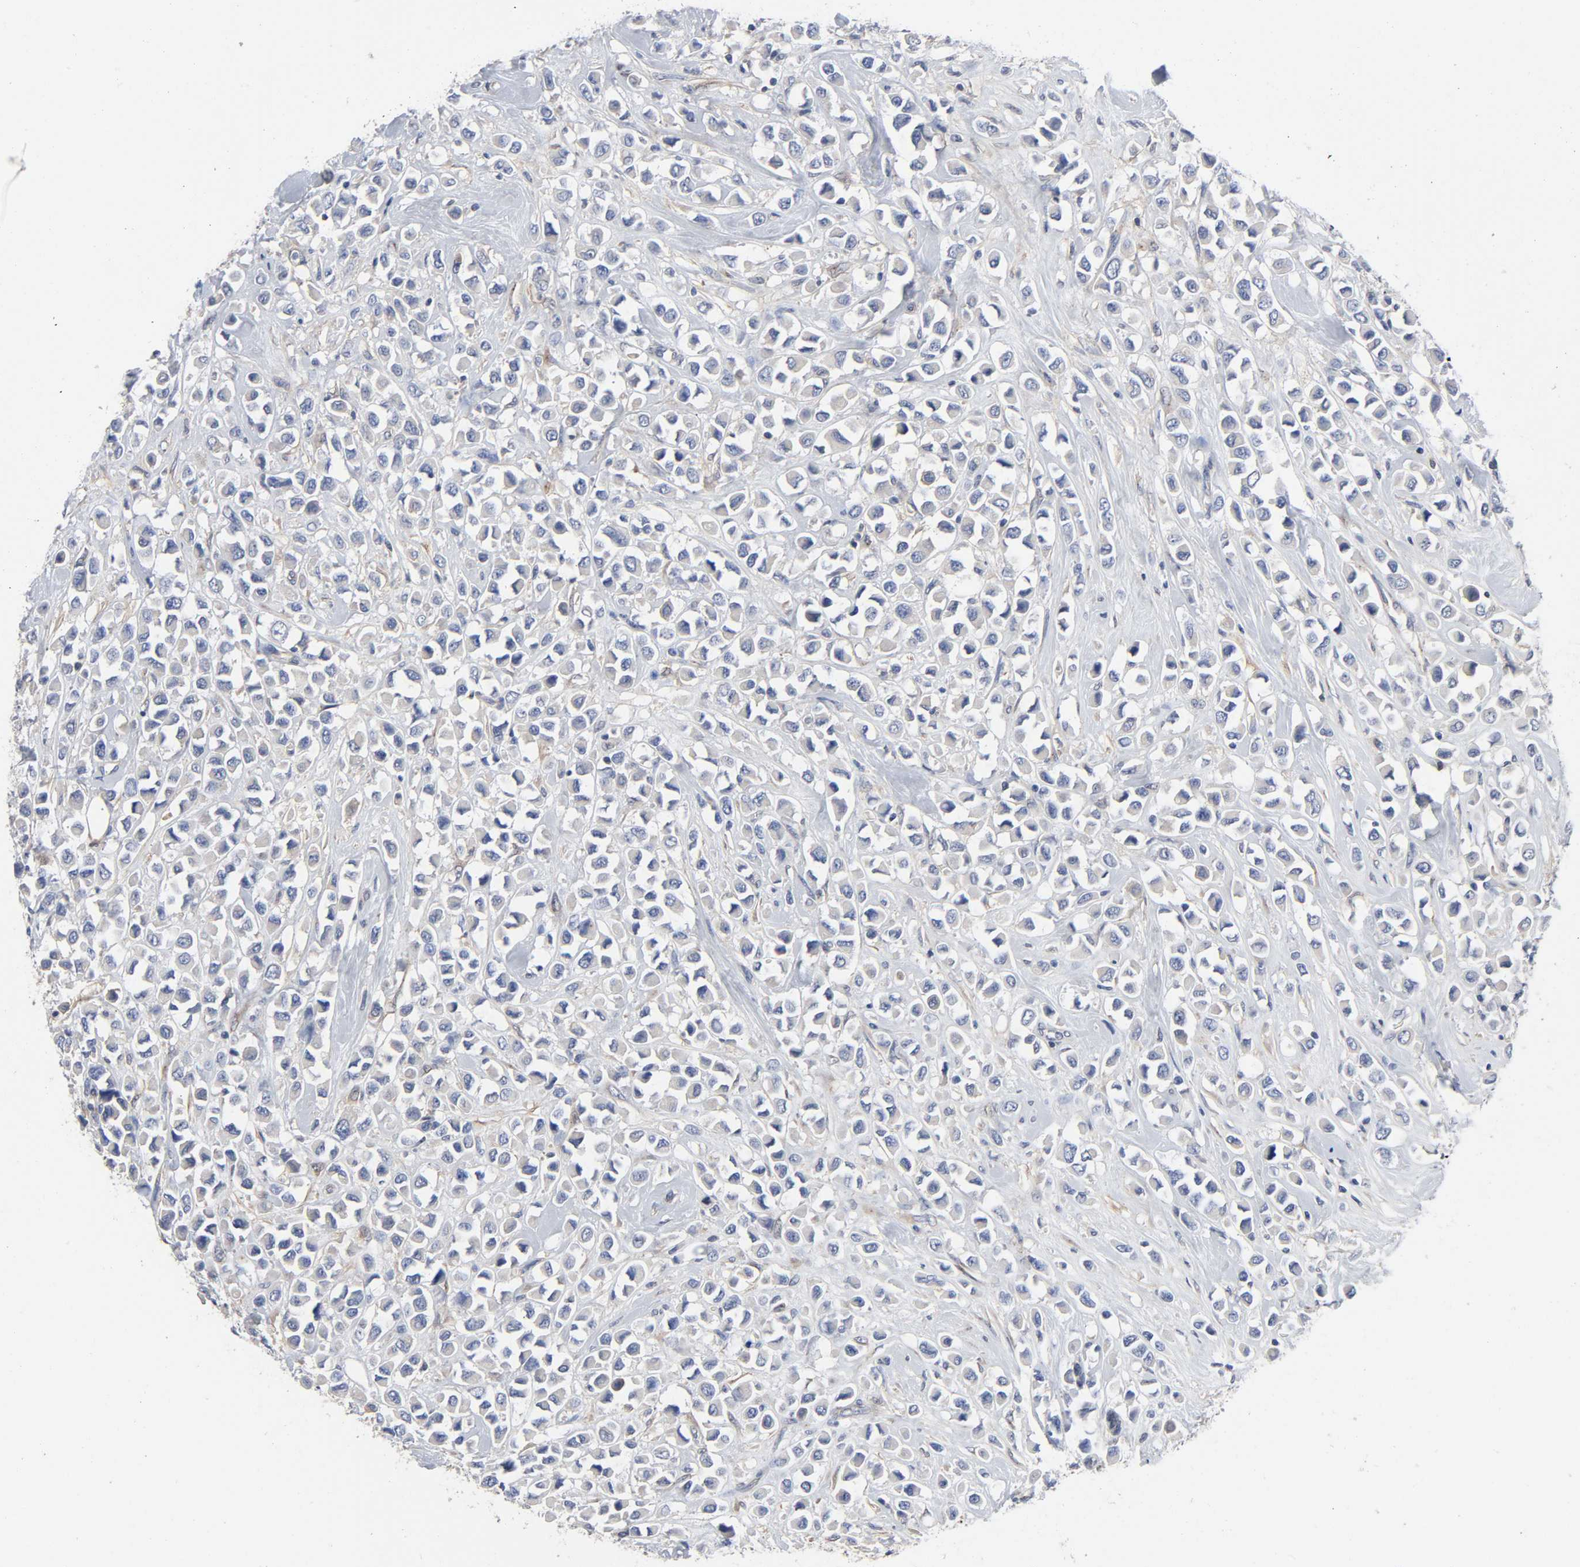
{"staining": {"intensity": "negative", "quantity": "none", "location": "none"}, "tissue": "breast cancer", "cell_type": "Tumor cells", "image_type": "cancer", "snomed": [{"axis": "morphology", "description": "Duct carcinoma"}, {"axis": "topography", "description": "Breast"}], "caption": "An IHC histopathology image of breast infiltrating ductal carcinoma is shown. There is no staining in tumor cells of breast infiltrating ductal carcinoma.", "gene": "DYNLT3", "patient": {"sex": "female", "age": 61}}